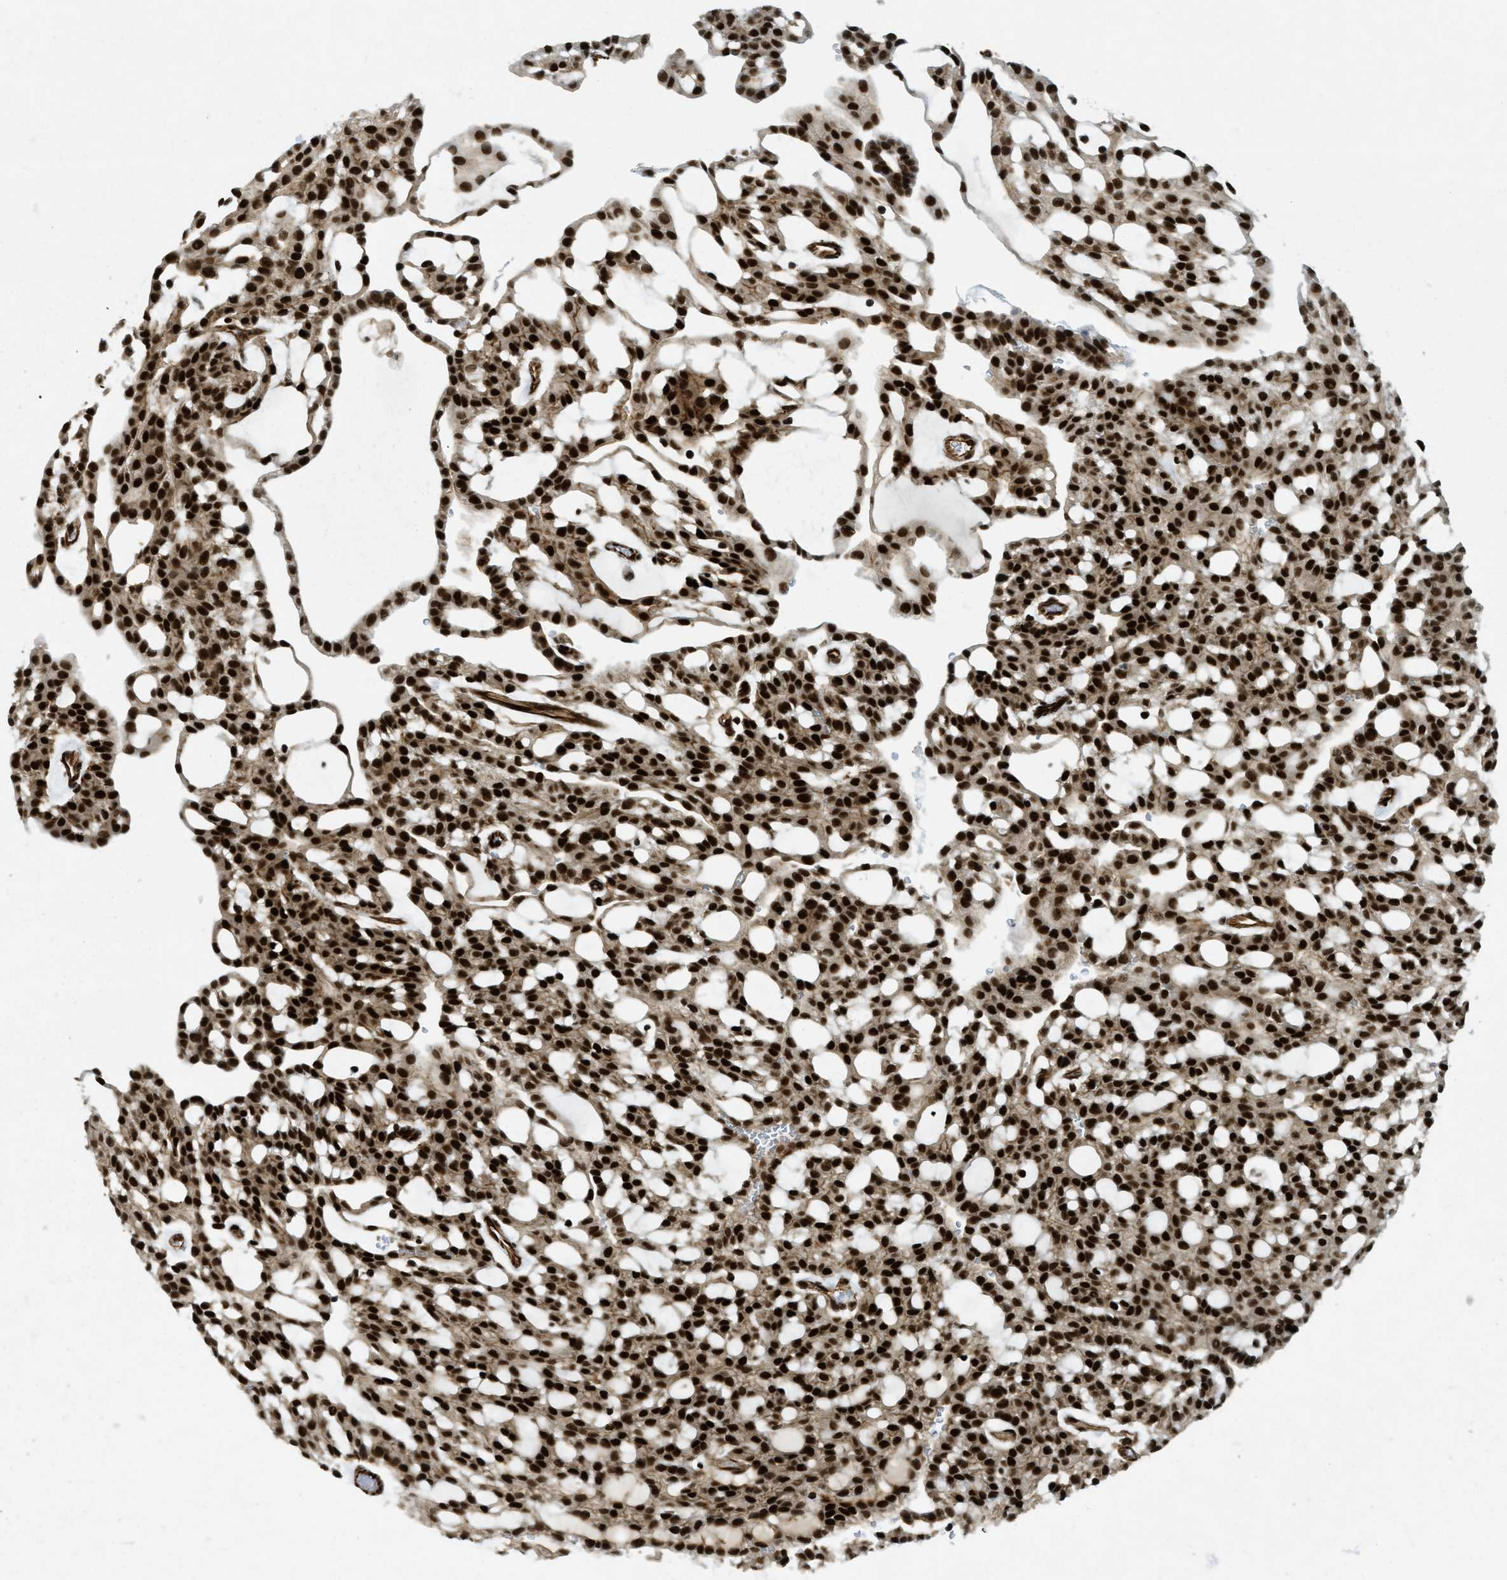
{"staining": {"intensity": "strong", "quantity": ">75%", "location": "cytoplasmic/membranous,nuclear"}, "tissue": "renal cancer", "cell_type": "Tumor cells", "image_type": "cancer", "snomed": [{"axis": "morphology", "description": "Adenocarcinoma, NOS"}, {"axis": "topography", "description": "Kidney"}], "caption": "Immunohistochemistry (IHC) (DAB) staining of renal cancer (adenocarcinoma) reveals strong cytoplasmic/membranous and nuclear protein expression in about >75% of tumor cells.", "gene": "ZFR", "patient": {"sex": "male", "age": 63}}